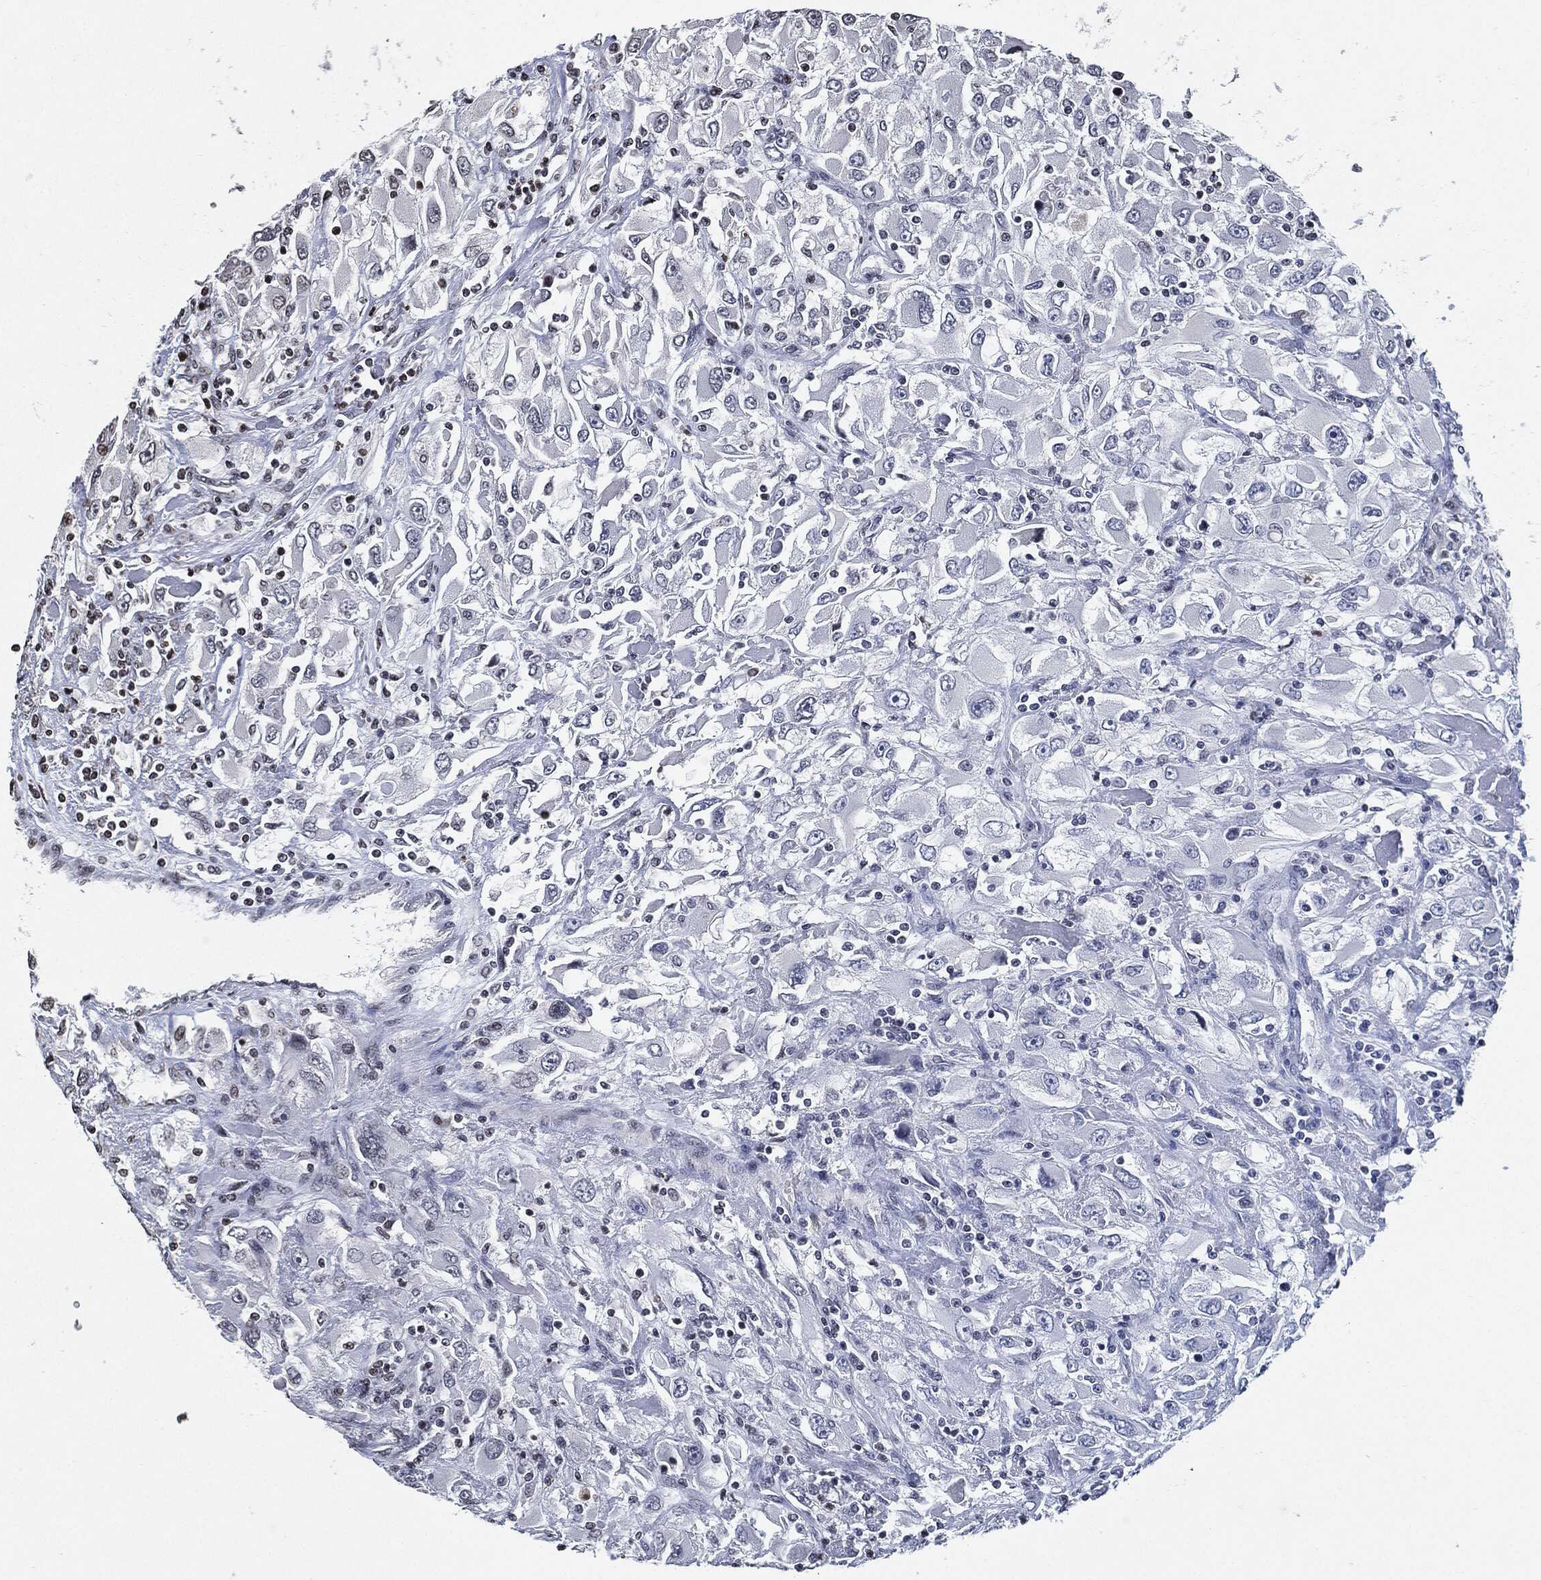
{"staining": {"intensity": "negative", "quantity": "none", "location": "none"}, "tissue": "renal cancer", "cell_type": "Tumor cells", "image_type": "cancer", "snomed": [{"axis": "morphology", "description": "Adenocarcinoma, NOS"}, {"axis": "topography", "description": "Kidney"}], "caption": "Human renal cancer stained for a protein using immunohistochemistry exhibits no staining in tumor cells.", "gene": "JUN", "patient": {"sex": "female", "age": 52}}